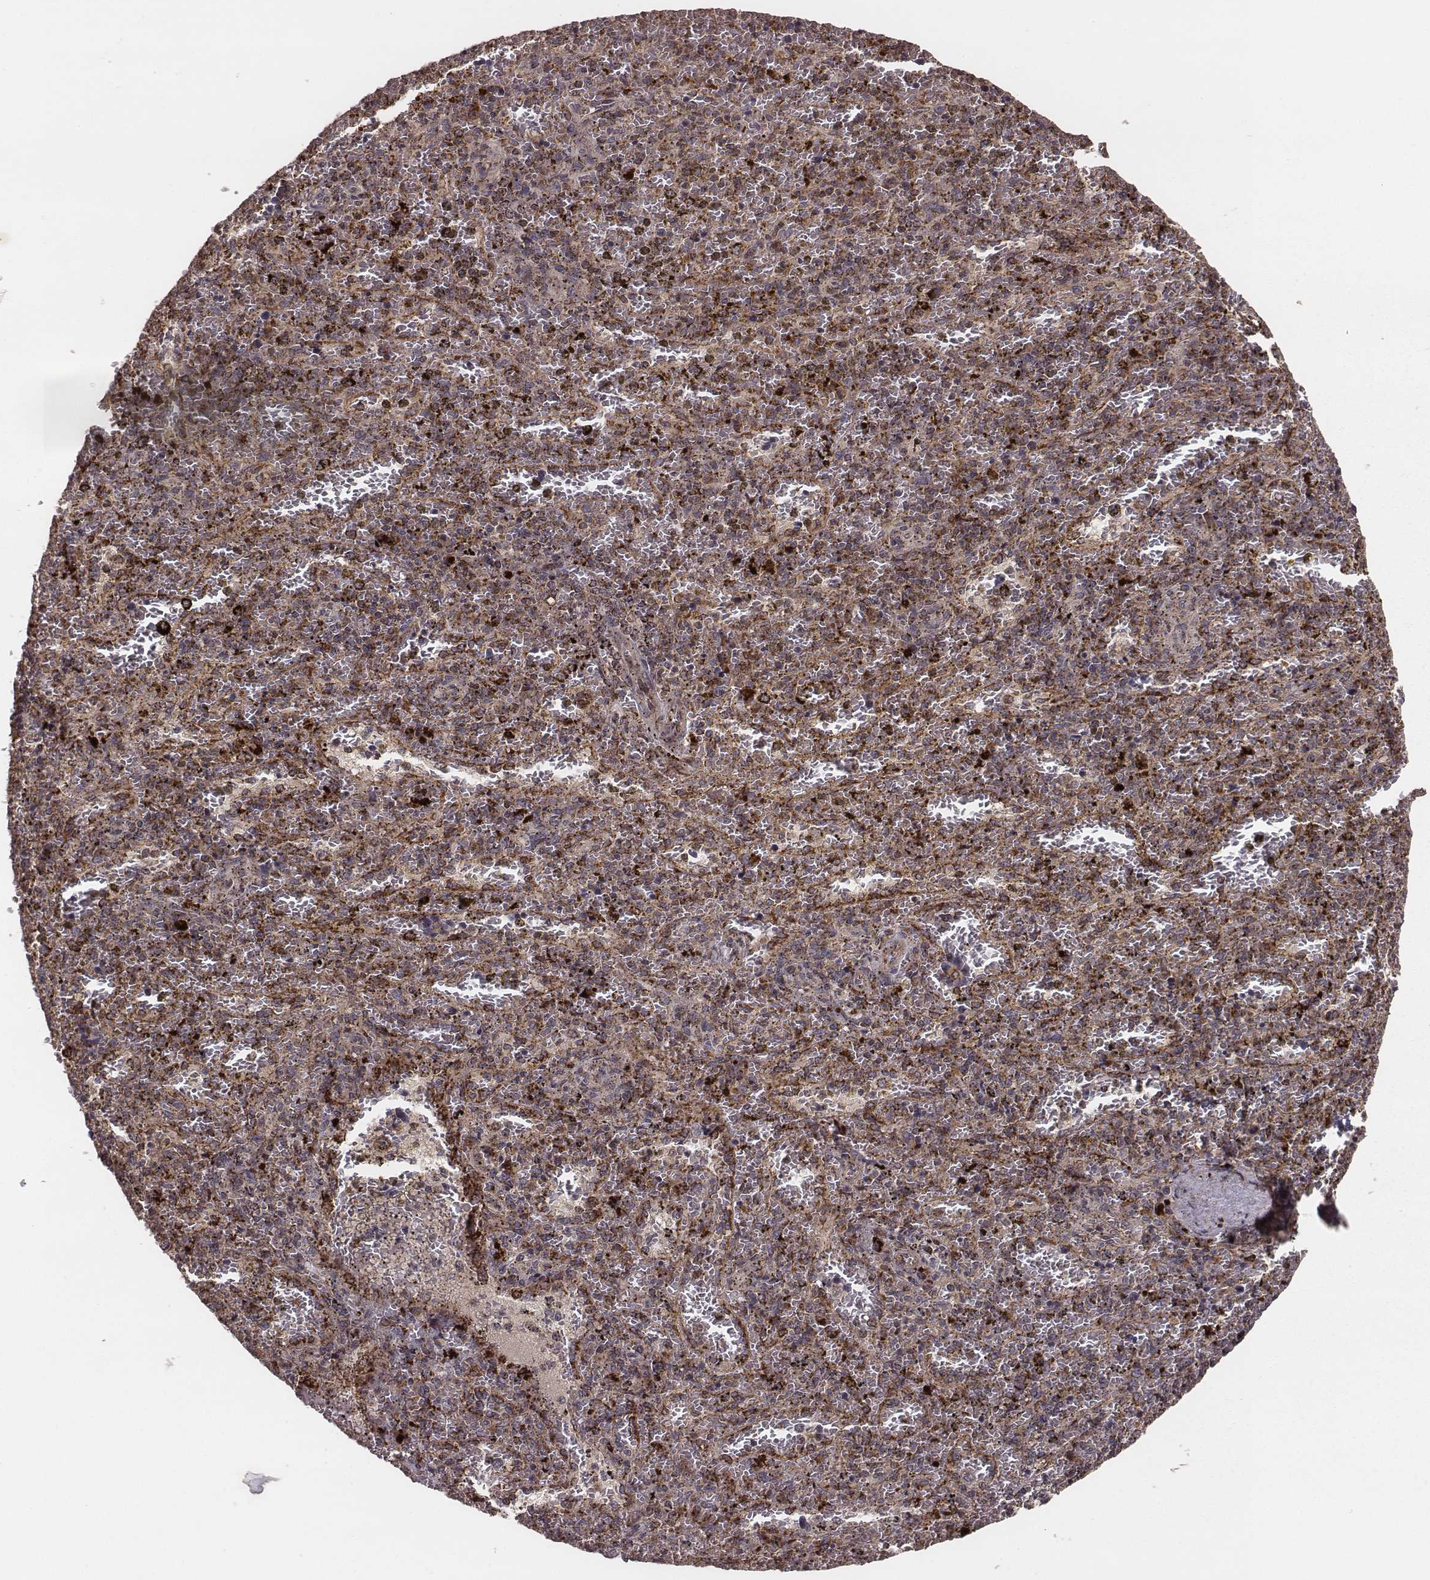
{"staining": {"intensity": "strong", "quantity": "25%-75%", "location": "cytoplasmic/membranous"}, "tissue": "spleen", "cell_type": "Cells in red pulp", "image_type": "normal", "snomed": [{"axis": "morphology", "description": "Normal tissue, NOS"}, {"axis": "topography", "description": "Spleen"}], "caption": "Protein expression by immunohistochemistry reveals strong cytoplasmic/membranous expression in about 25%-75% of cells in red pulp in unremarkable spleen. The staining was performed using DAB, with brown indicating positive protein expression. Nuclei are stained blue with hematoxylin.", "gene": "ZDHHC21", "patient": {"sex": "female", "age": 50}}